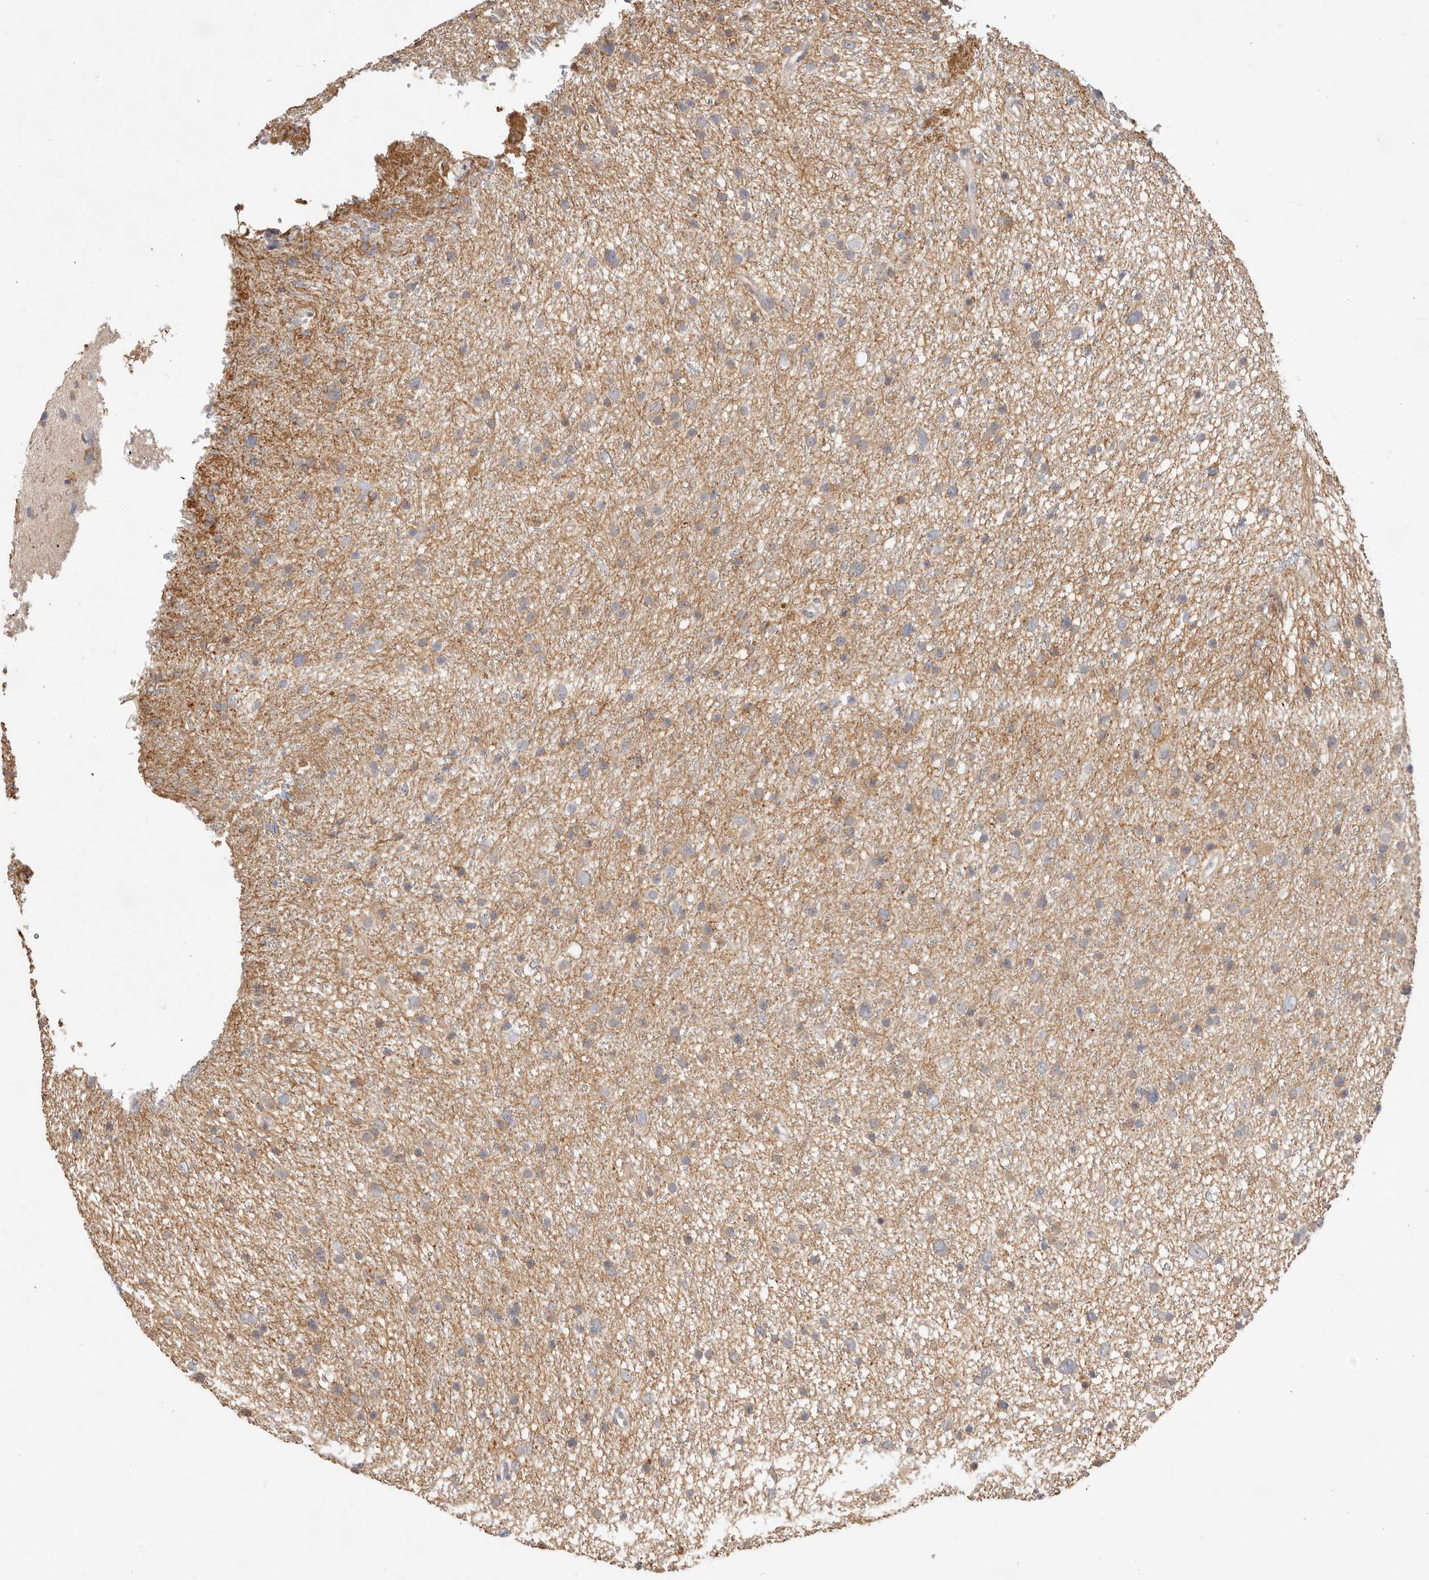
{"staining": {"intensity": "negative", "quantity": "none", "location": "none"}, "tissue": "glioma", "cell_type": "Tumor cells", "image_type": "cancer", "snomed": [{"axis": "morphology", "description": "Glioma, malignant, Low grade"}, {"axis": "topography", "description": "Cerebral cortex"}], "caption": "Malignant glioma (low-grade) was stained to show a protein in brown. There is no significant expression in tumor cells. (Stains: DAB (3,3'-diaminobenzidine) immunohistochemistry with hematoxylin counter stain, Microscopy: brightfield microscopy at high magnification).", "gene": "MTFR2", "patient": {"sex": "female", "age": 39}}